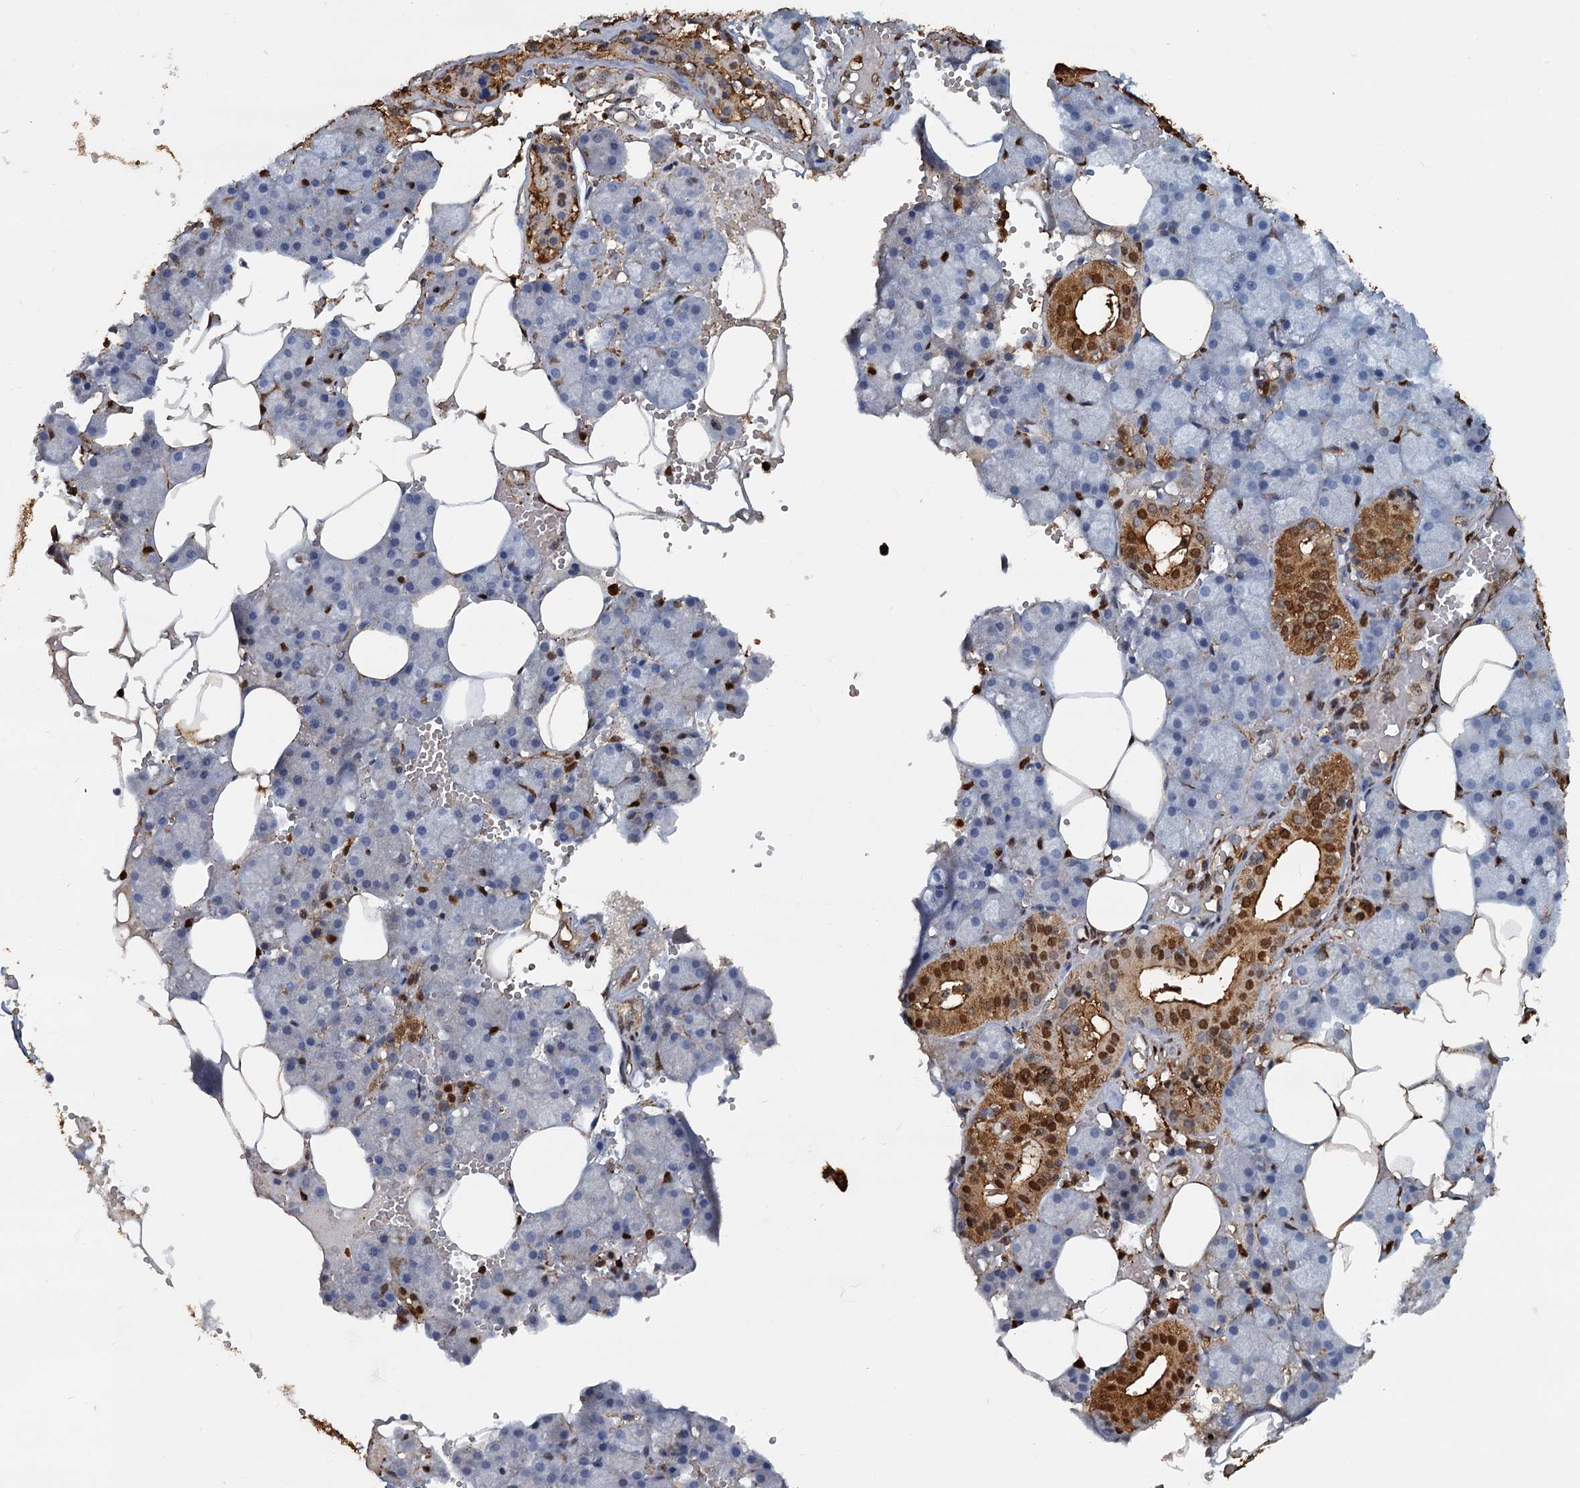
{"staining": {"intensity": "moderate", "quantity": "25%-75%", "location": "cytoplasmic/membranous,nuclear"}, "tissue": "salivary gland", "cell_type": "Glandular cells", "image_type": "normal", "snomed": [{"axis": "morphology", "description": "Normal tissue, NOS"}, {"axis": "topography", "description": "Salivary gland"}], "caption": "Immunohistochemistry staining of normal salivary gland, which displays medium levels of moderate cytoplasmic/membranous,nuclear positivity in about 25%-75% of glandular cells indicating moderate cytoplasmic/membranous,nuclear protein staining. The staining was performed using DAB (3,3'-diaminobenzidine) (brown) for protein detection and nuclei were counterstained in hematoxylin (blue).", "gene": "S100A6", "patient": {"sex": "male", "age": 62}}